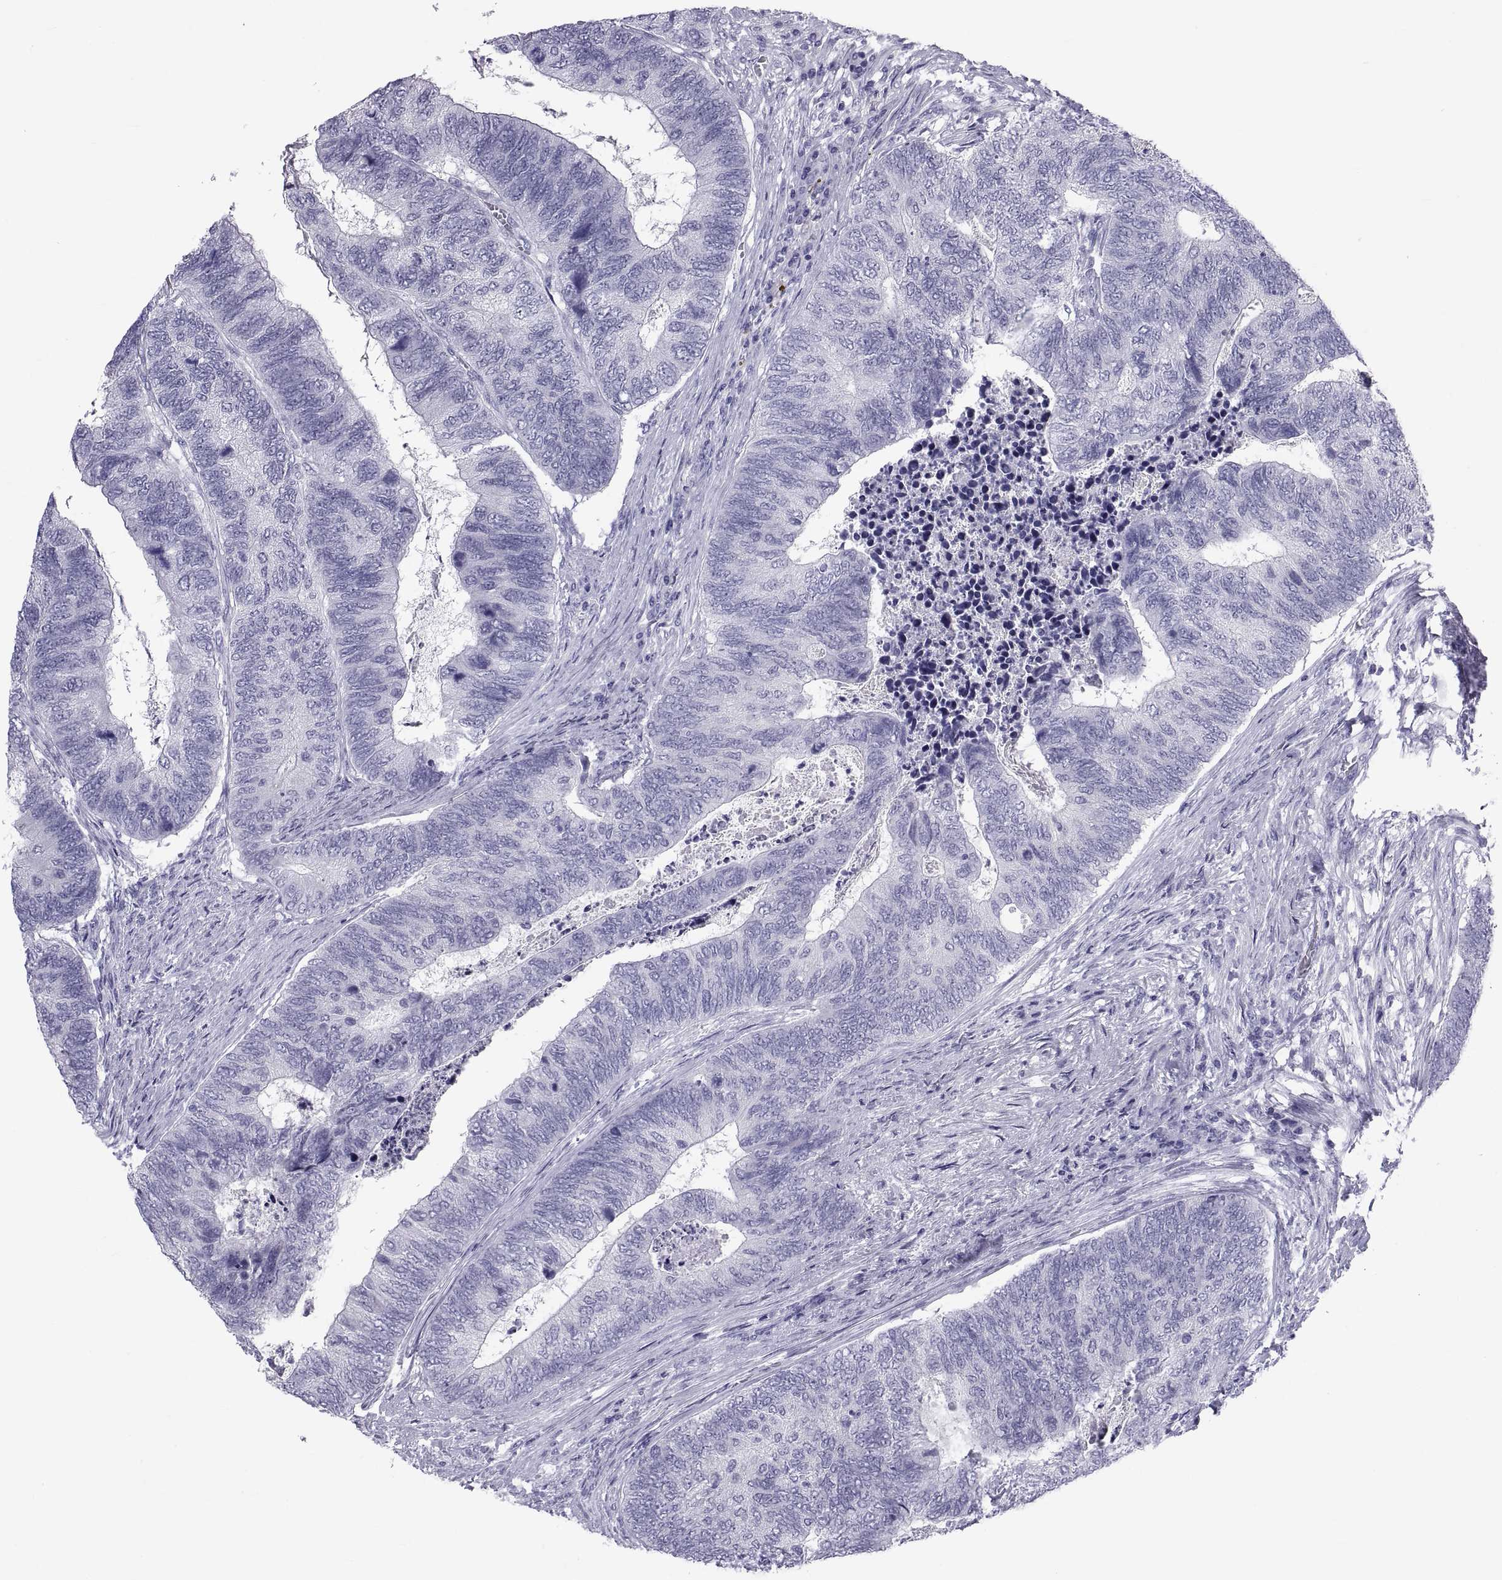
{"staining": {"intensity": "negative", "quantity": "none", "location": "none"}, "tissue": "colorectal cancer", "cell_type": "Tumor cells", "image_type": "cancer", "snomed": [{"axis": "morphology", "description": "Adenocarcinoma, NOS"}, {"axis": "topography", "description": "Colon"}], "caption": "This micrograph is of colorectal adenocarcinoma stained with IHC to label a protein in brown with the nuclei are counter-stained blue. There is no positivity in tumor cells.", "gene": "DEFB129", "patient": {"sex": "female", "age": 67}}